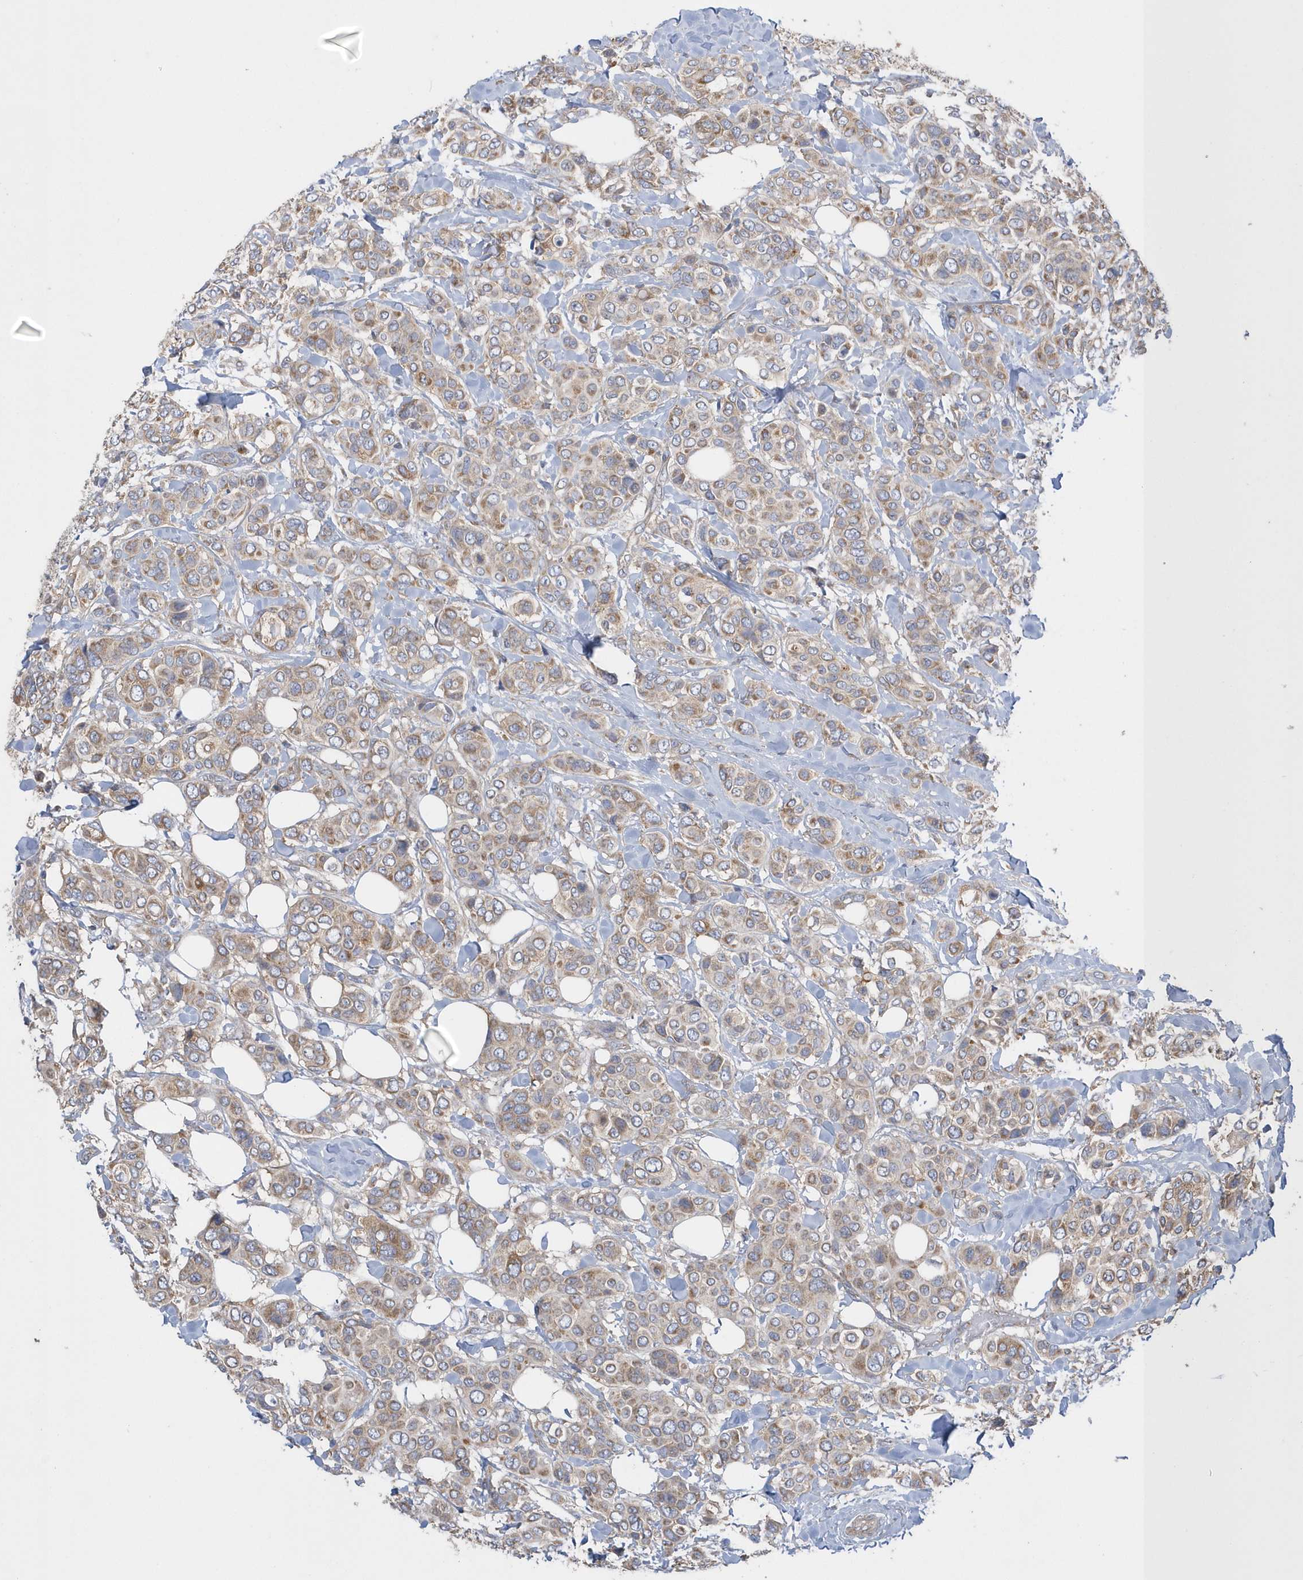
{"staining": {"intensity": "moderate", "quantity": "25%-75%", "location": "cytoplasmic/membranous"}, "tissue": "breast cancer", "cell_type": "Tumor cells", "image_type": "cancer", "snomed": [{"axis": "morphology", "description": "Lobular carcinoma"}, {"axis": "topography", "description": "Breast"}], "caption": "Breast lobular carcinoma was stained to show a protein in brown. There is medium levels of moderate cytoplasmic/membranous positivity in about 25%-75% of tumor cells. (DAB = brown stain, brightfield microscopy at high magnification).", "gene": "SPATA5", "patient": {"sex": "female", "age": 51}}